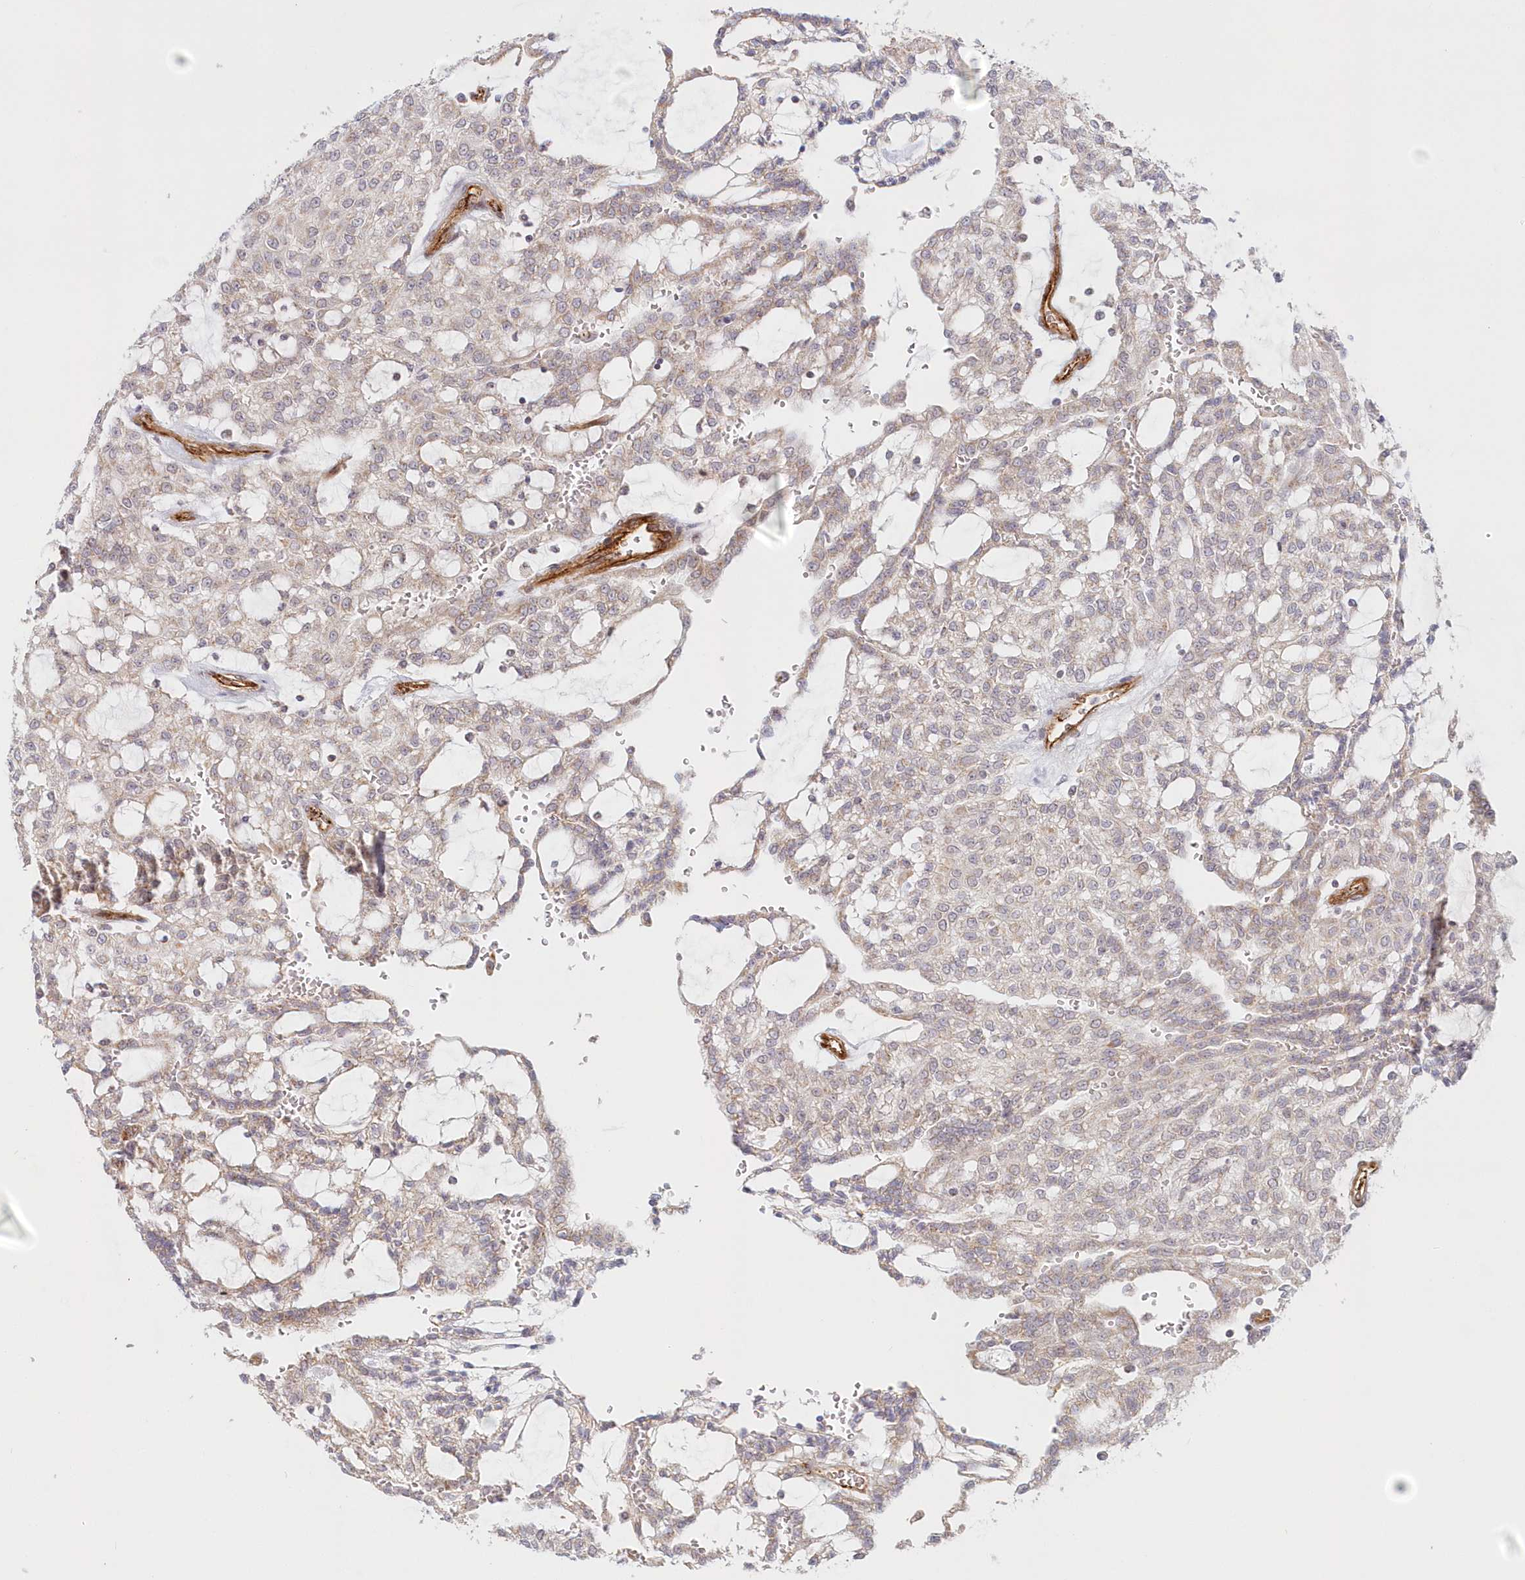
{"staining": {"intensity": "weak", "quantity": "25%-75%", "location": "cytoplasmic/membranous"}, "tissue": "renal cancer", "cell_type": "Tumor cells", "image_type": "cancer", "snomed": [{"axis": "morphology", "description": "Adenocarcinoma, NOS"}, {"axis": "topography", "description": "Kidney"}], "caption": "Tumor cells show weak cytoplasmic/membranous staining in approximately 25%-75% of cells in renal cancer (adenocarcinoma).", "gene": "AFAP1L2", "patient": {"sex": "male", "age": 63}}